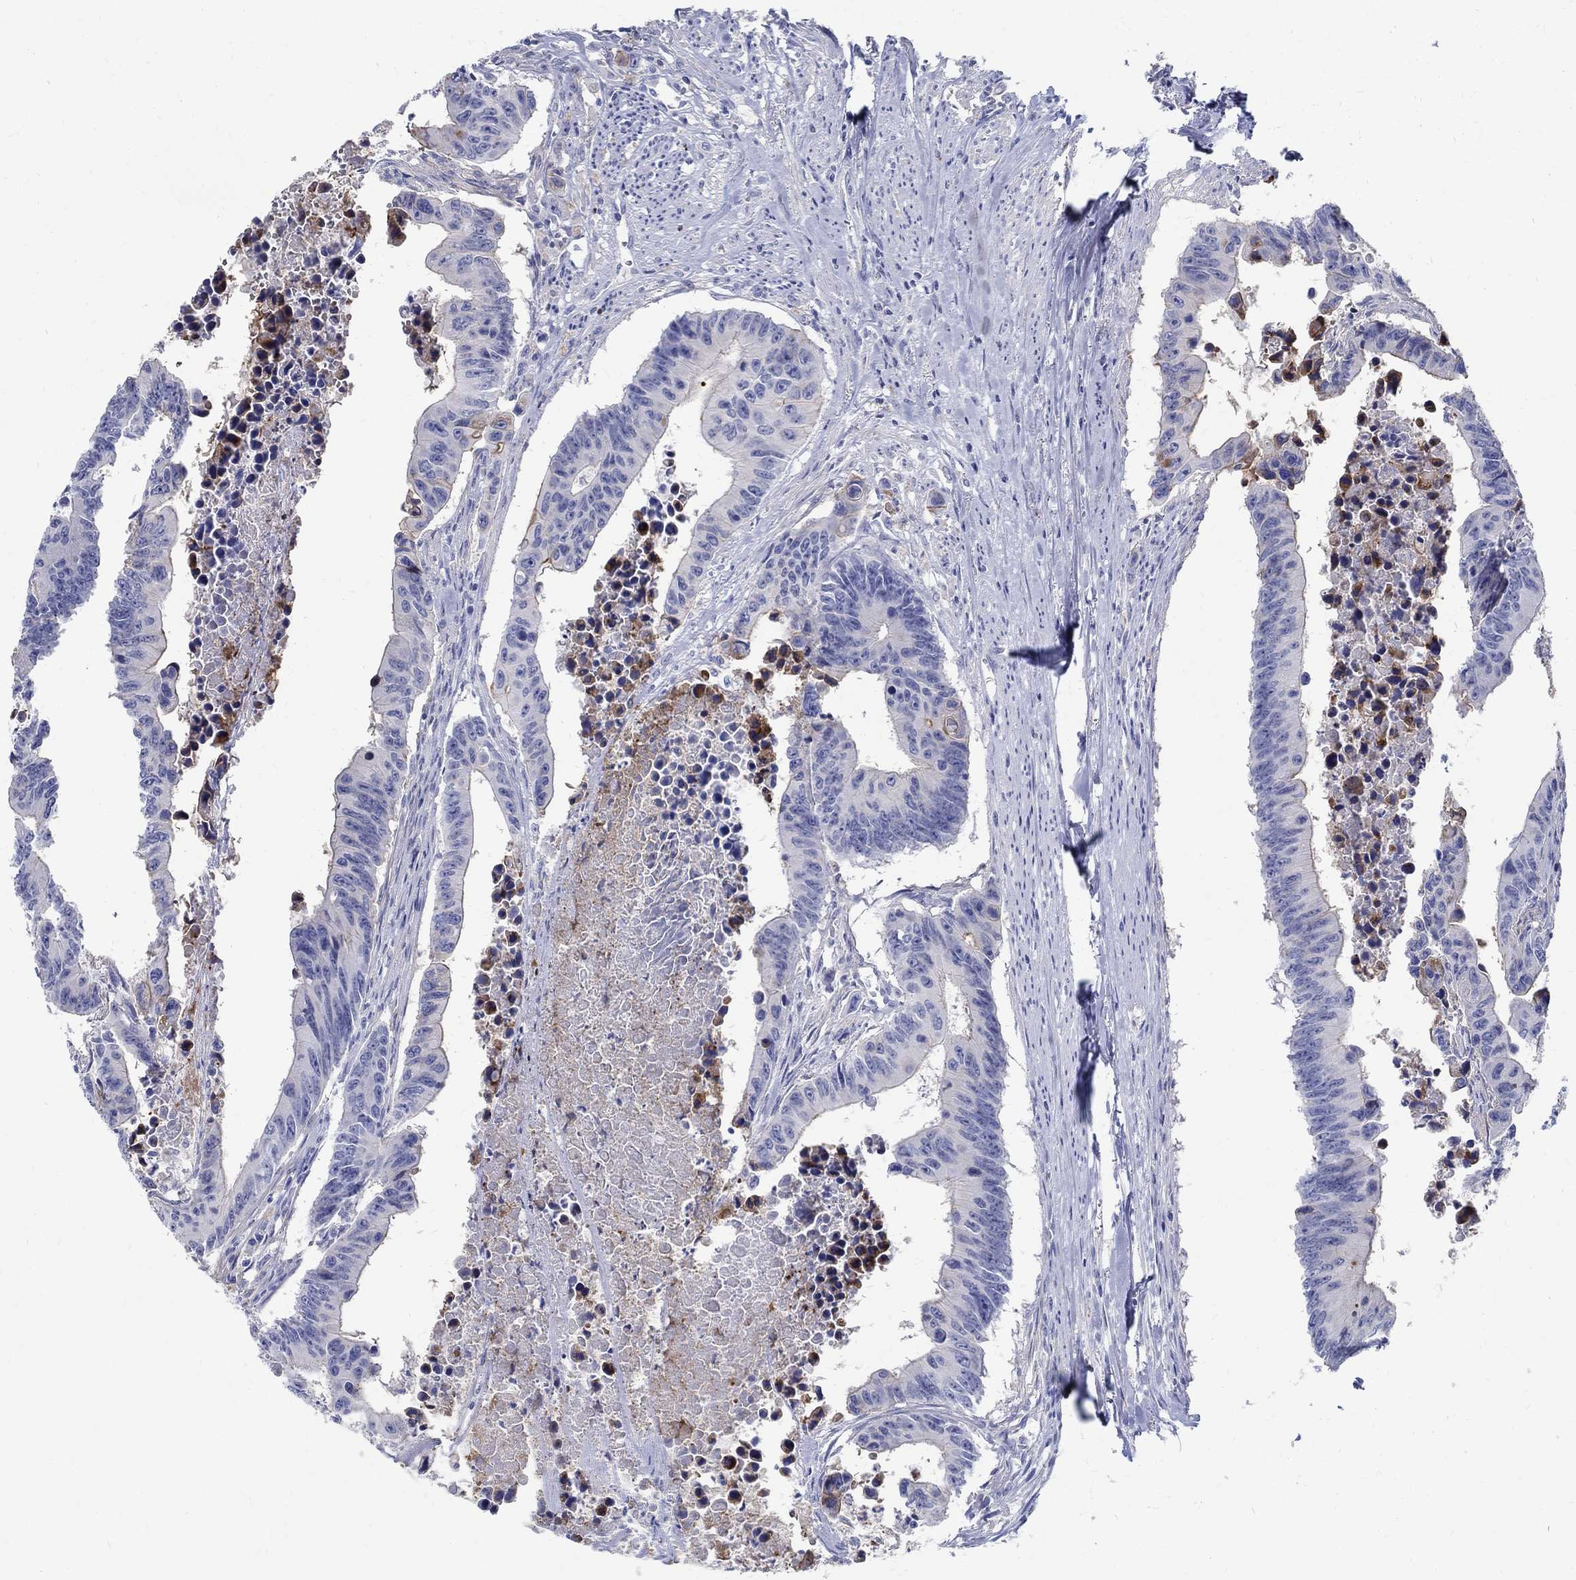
{"staining": {"intensity": "negative", "quantity": "none", "location": "none"}, "tissue": "colorectal cancer", "cell_type": "Tumor cells", "image_type": "cancer", "snomed": [{"axis": "morphology", "description": "Adenocarcinoma, NOS"}, {"axis": "topography", "description": "Colon"}], "caption": "Immunohistochemical staining of human colorectal cancer exhibits no significant expression in tumor cells. Nuclei are stained in blue.", "gene": "SOX2", "patient": {"sex": "female", "age": 87}}